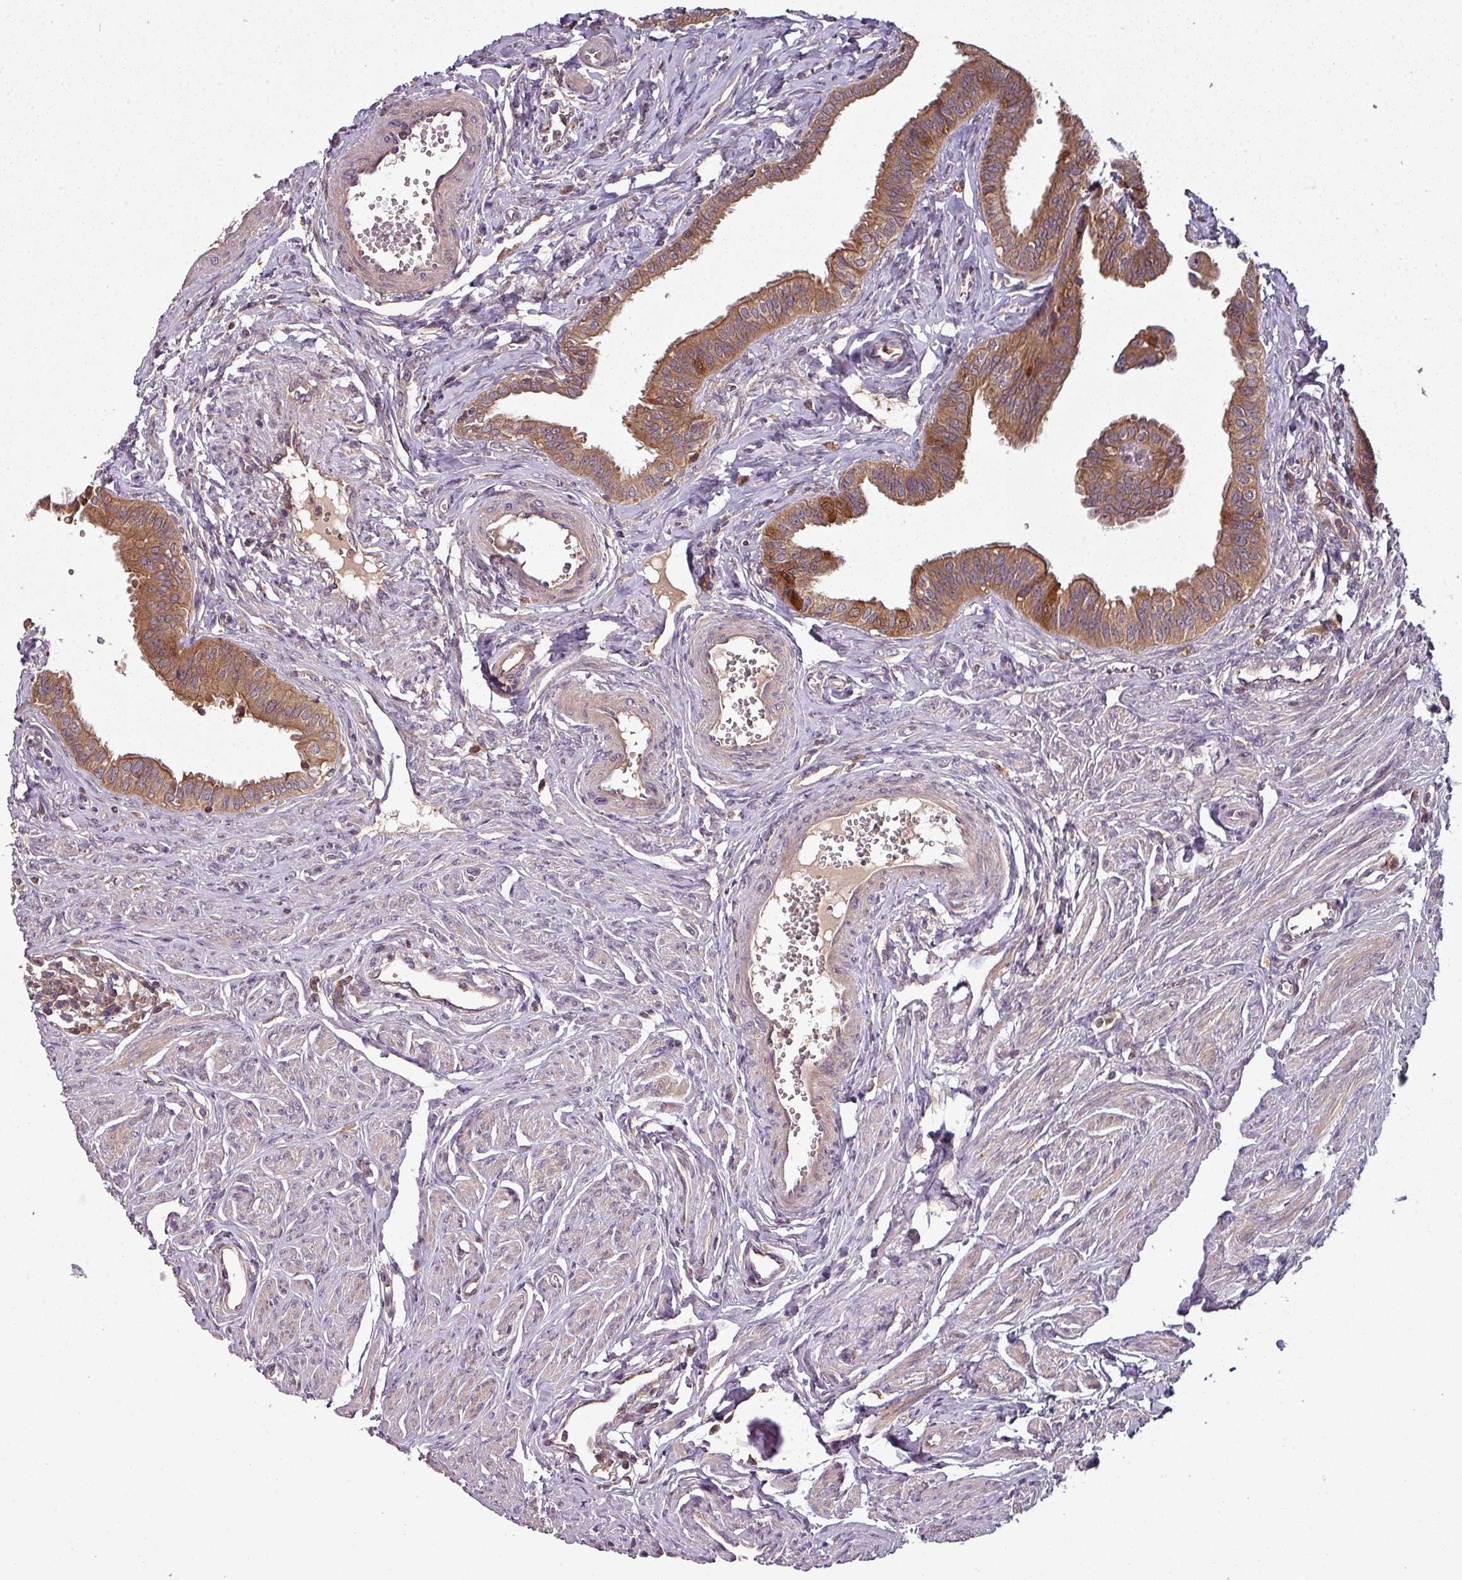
{"staining": {"intensity": "moderate", "quantity": ">75%", "location": "cytoplasmic/membranous"}, "tissue": "fallopian tube", "cell_type": "Glandular cells", "image_type": "normal", "snomed": [{"axis": "morphology", "description": "Normal tissue, NOS"}, {"axis": "morphology", "description": "Carcinoma, NOS"}, {"axis": "topography", "description": "Fallopian tube"}, {"axis": "topography", "description": "Ovary"}], "caption": "Immunohistochemistry (IHC) staining of normal fallopian tube, which exhibits medium levels of moderate cytoplasmic/membranous positivity in about >75% of glandular cells indicating moderate cytoplasmic/membranous protein staining. The staining was performed using DAB (3,3'-diaminobenzidine) (brown) for protein detection and nuclei were counterstained in hematoxylin (blue).", "gene": "GSKIP", "patient": {"sex": "female", "age": 59}}